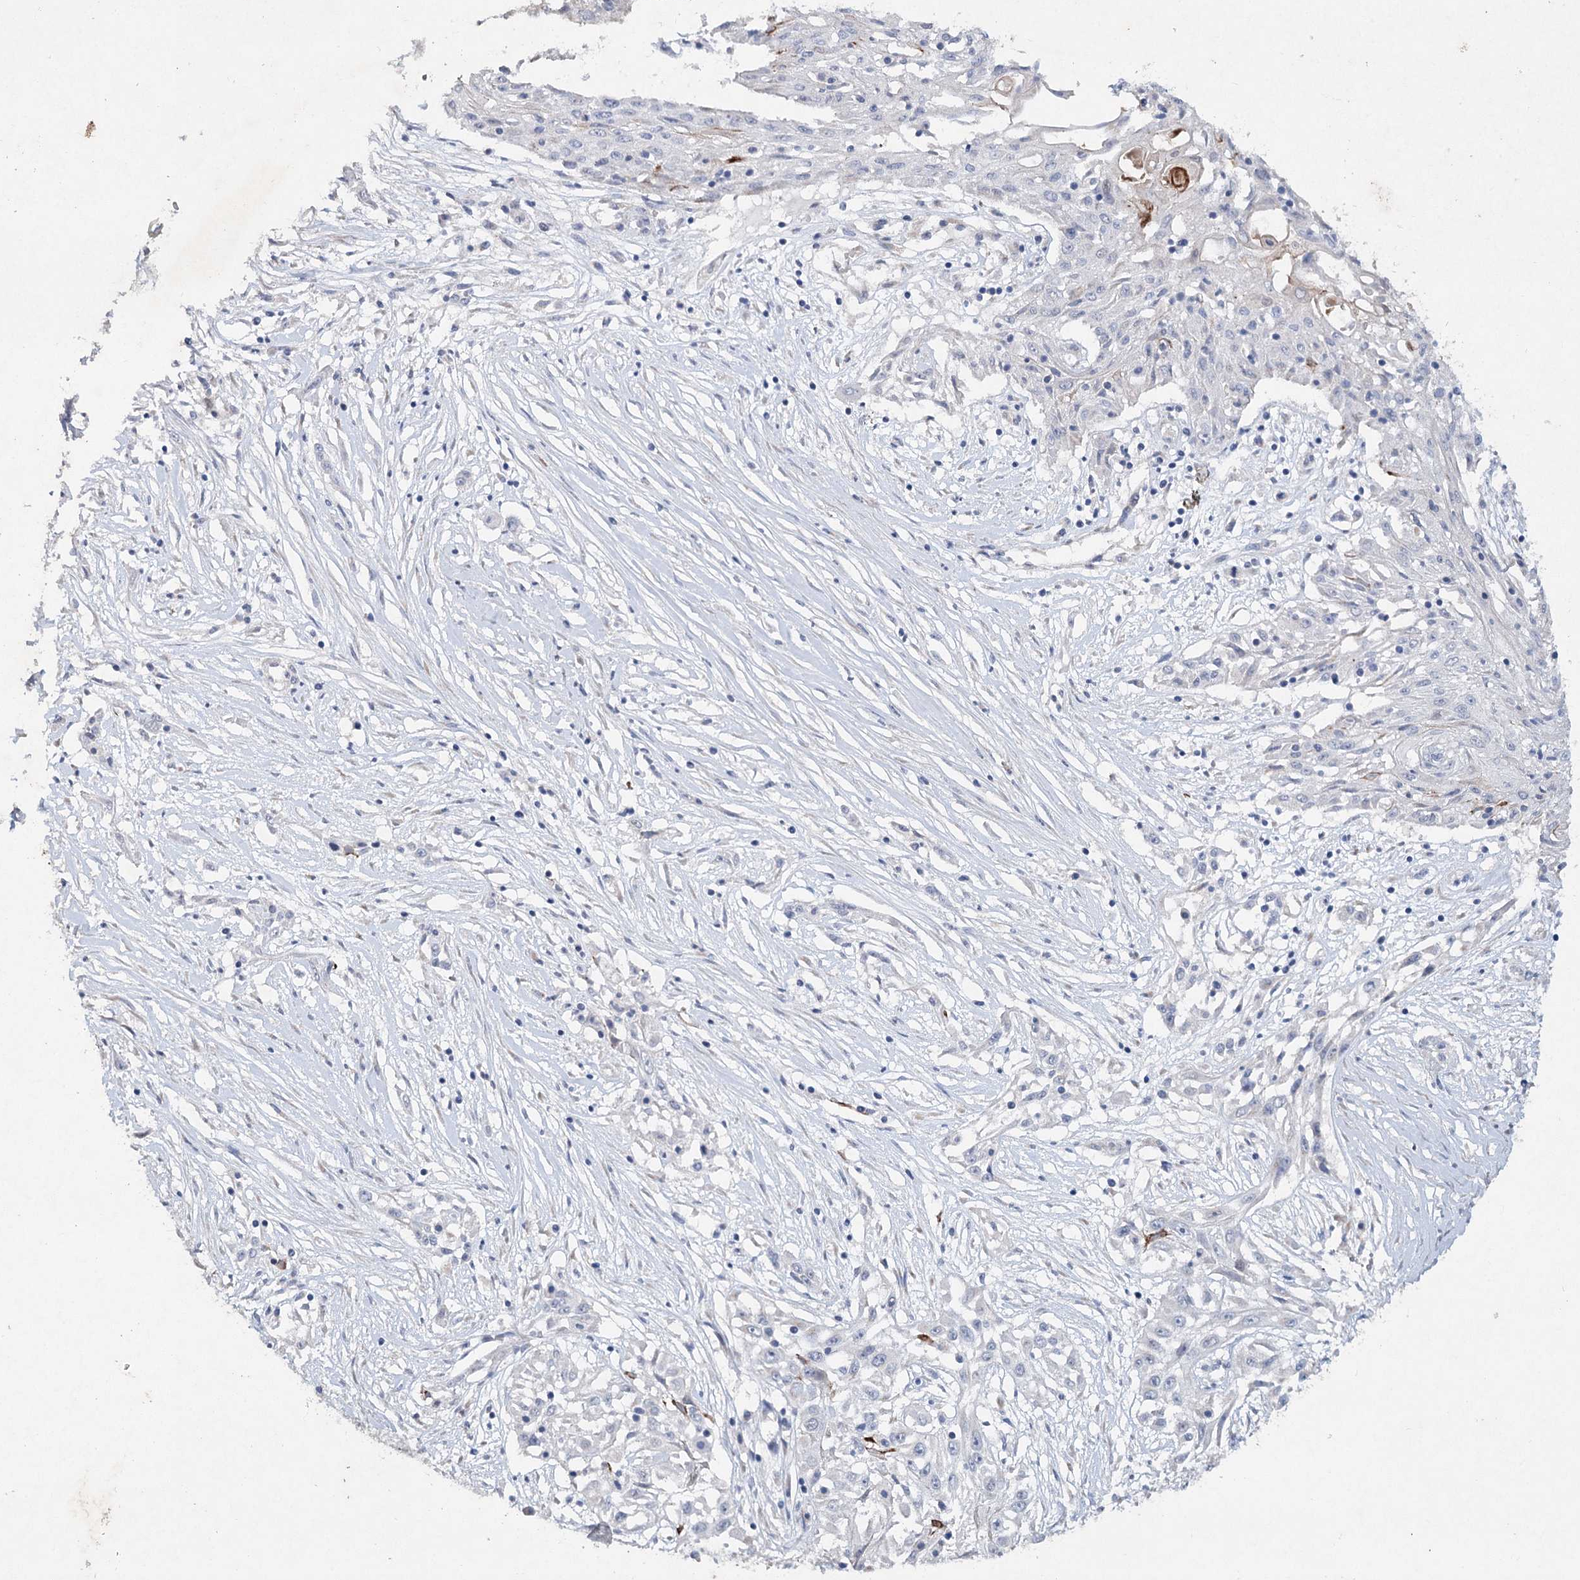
{"staining": {"intensity": "negative", "quantity": "none", "location": "none"}, "tissue": "skin cancer", "cell_type": "Tumor cells", "image_type": "cancer", "snomed": [{"axis": "morphology", "description": "Squamous cell carcinoma, NOS"}, {"axis": "morphology", "description": "Squamous cell carcinoma, metastatic, NOS"}, {"axis": "topography", "description": "Skin"}, {"axis": "topography", "description": "Lymph node"}], "caption": "IHC of skin metastatic squamous cell carcinoma reveals no positivity in tumor cells.", "gene": "RFX6", "patient": {"sex": "male", "age": 75}}